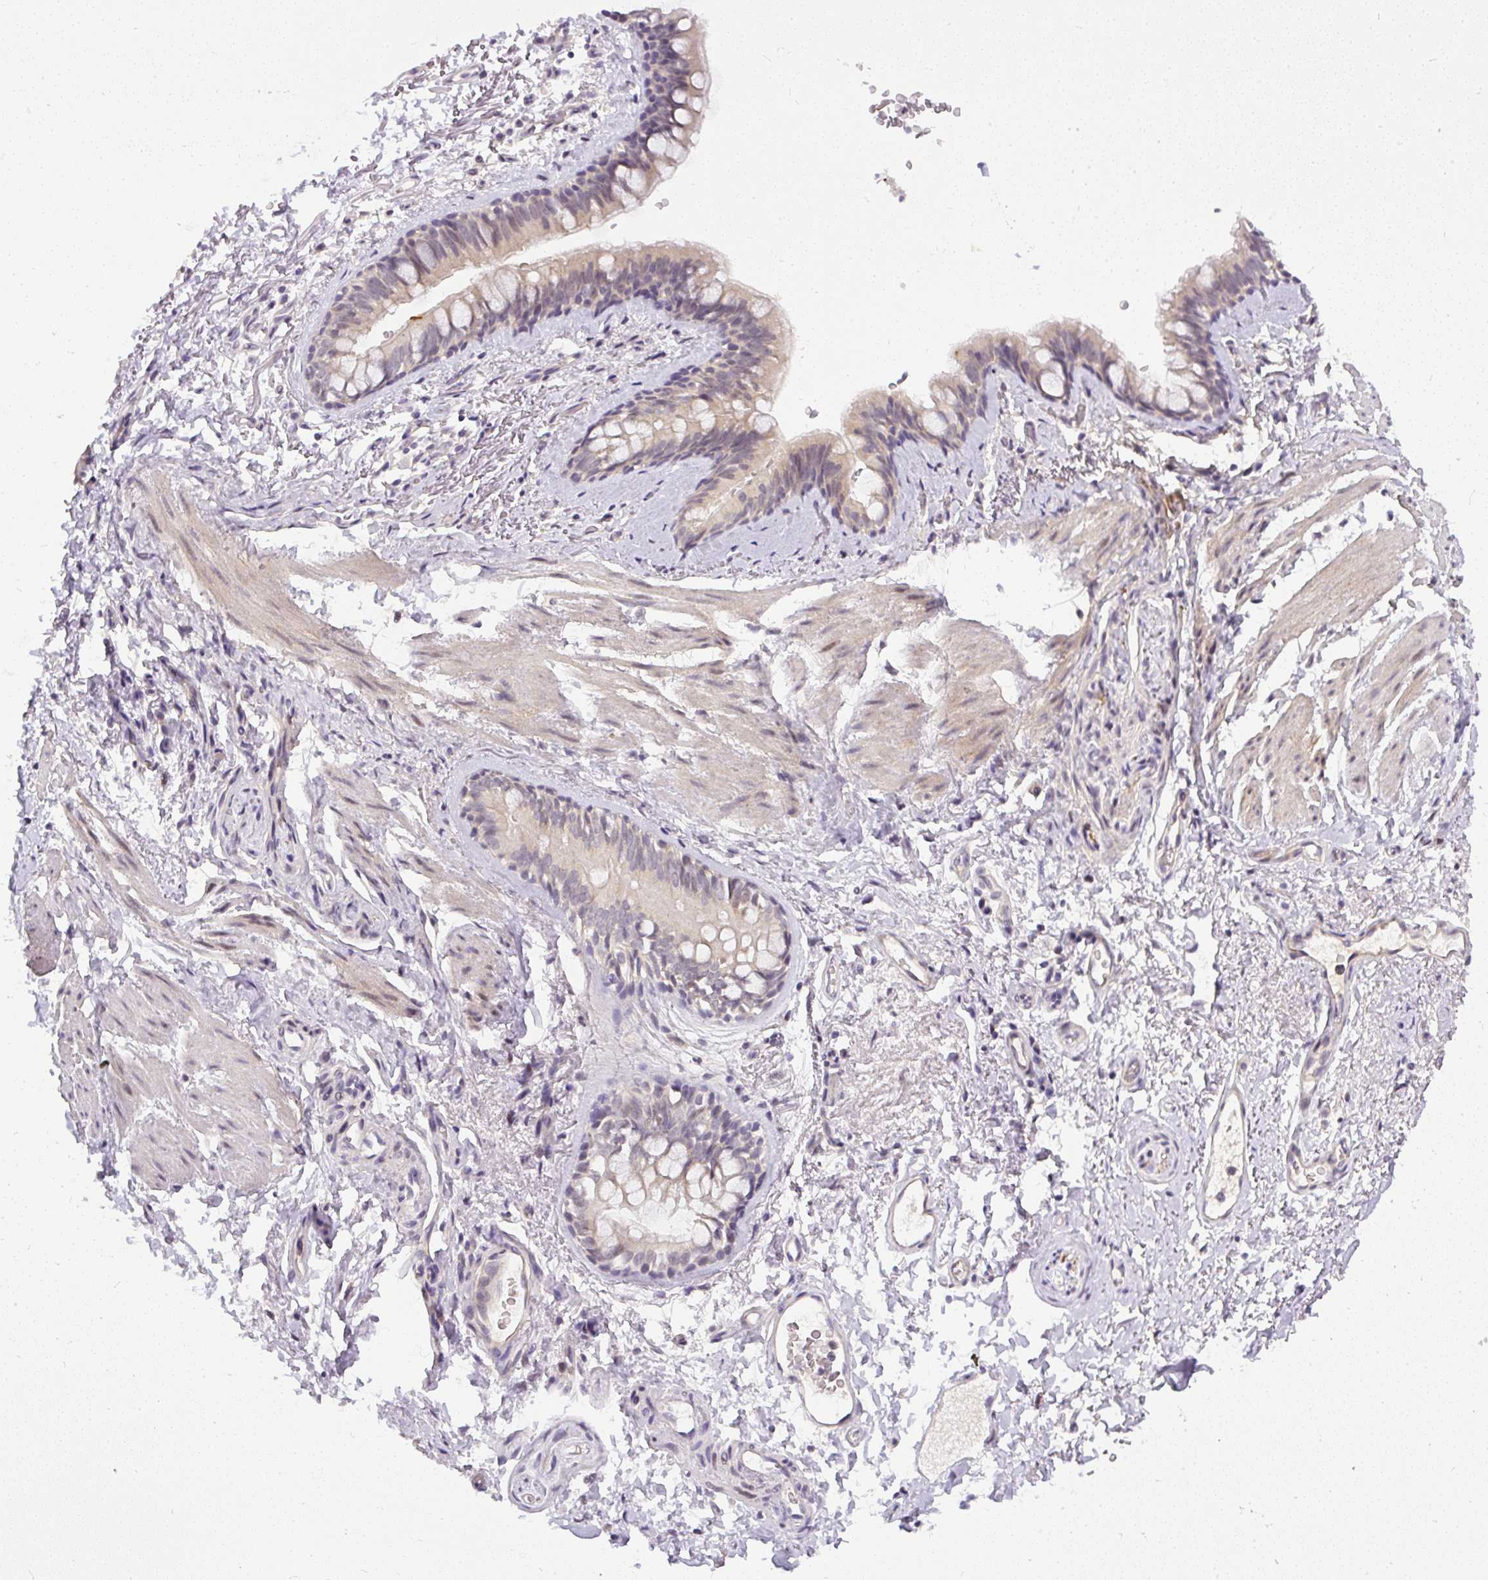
{"staining": {"intensity": "weak", "quantity": "25%-75%", "location": "cytoplasmic/membranous"}, "tissue": "bronchus", "cell_type": "Respiratory epithelial cells", "image_type": "normal", "snomed": [{"axis": "morphology", "description": "Normal tissue, NOS"}, {"axis": "topography", "description": "Bronchus"}], "caption": "Unremarkable bronchus reveals weak cytoplasmic/membranous positivity in approximately 25%-75% of respiratory epithelial cells (DAB (3,3'-diaminobenzidine) IHC, brown staining for protein, blue staining for nuclei)..", "gene": "FAM117B", "patient": {"sex": "male", "age": 67}}